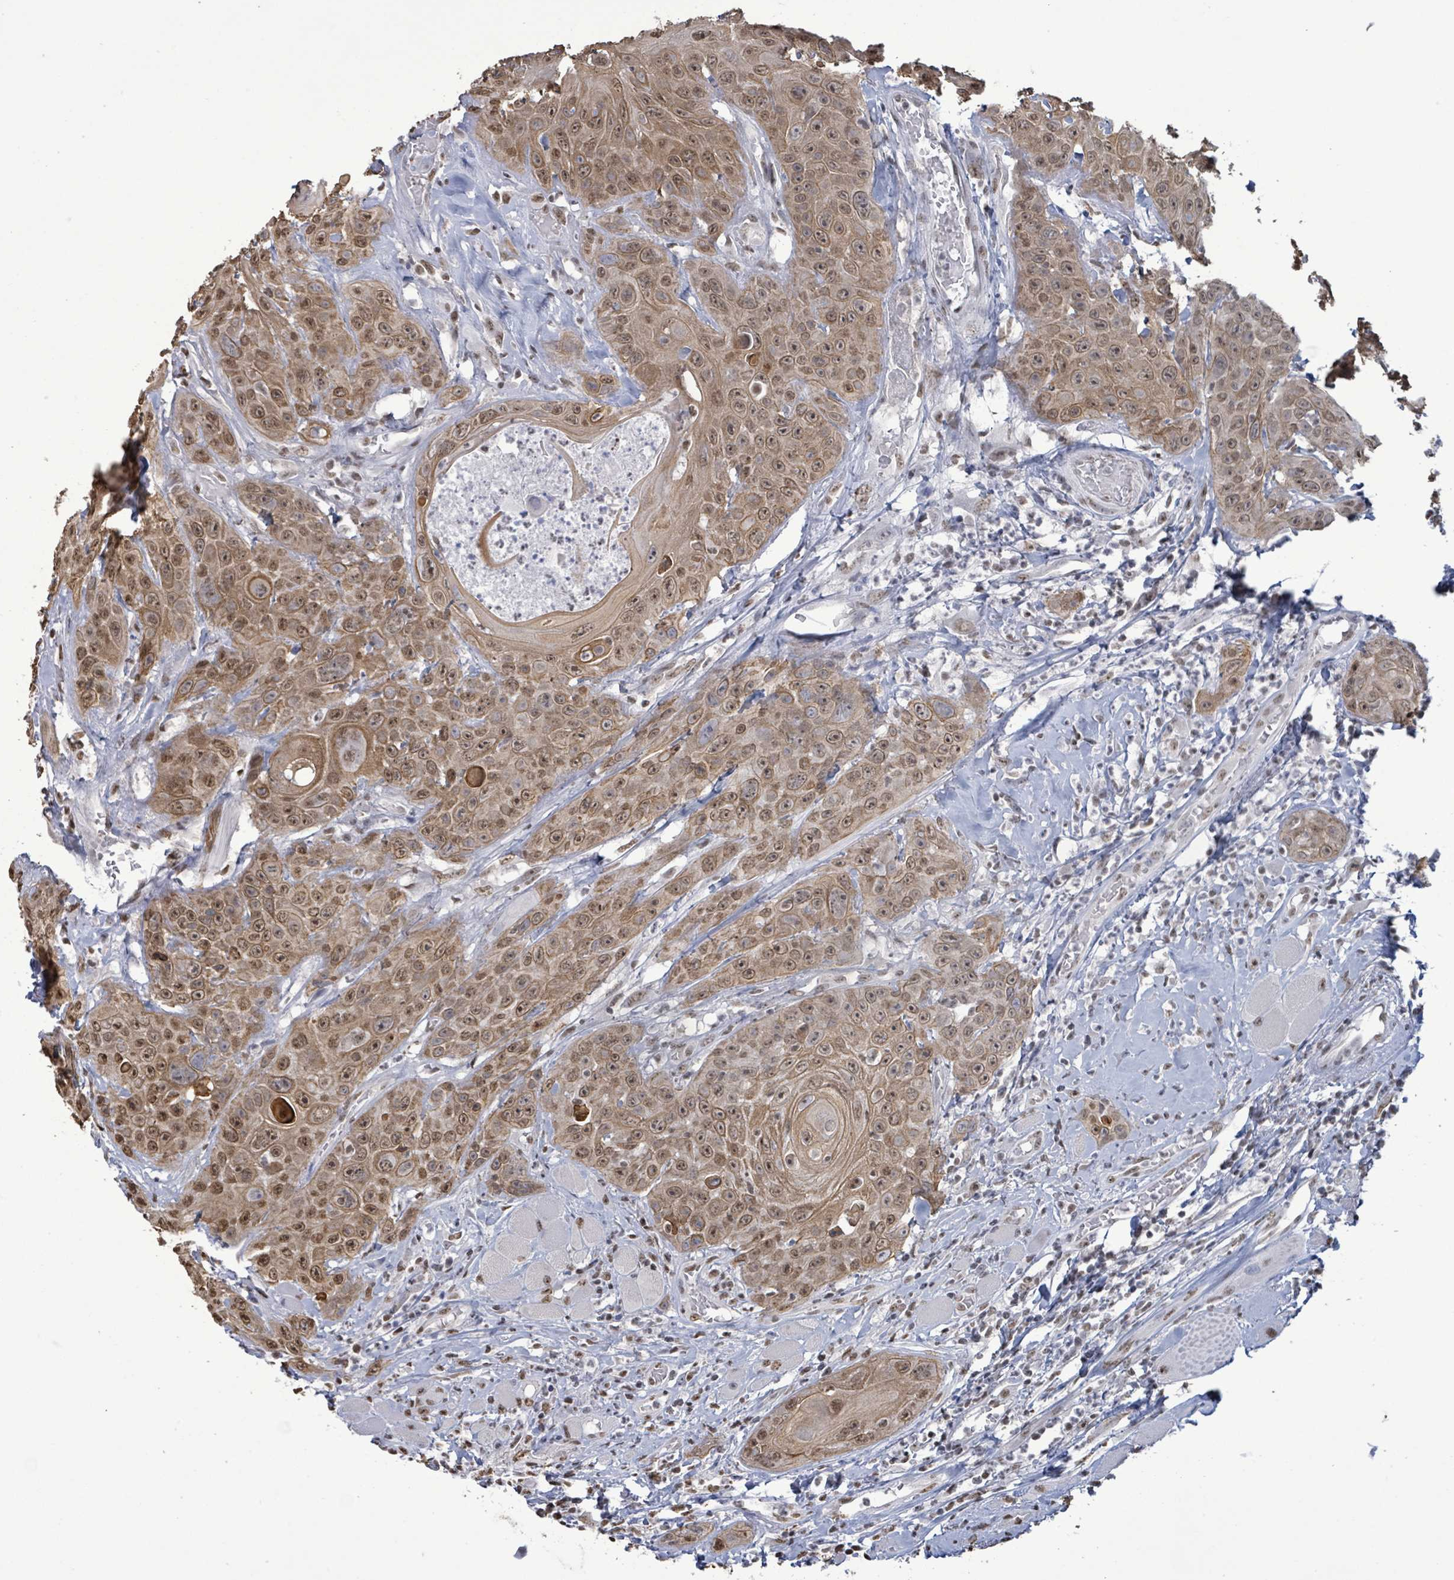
{"staining": {"intensity": "moderate", "quantity": ">75%", "location": "cytoplasmic/membranous,nuclear"}, "tissue": "head and neck cancer", "cell_type": "Tumor cells", "image_type": "cancer", "snomed": [{"axis": "morphology", "description": "Squamous cell carcinoma, NOS"}, {"axis": "topography", "description": "Head-Neck"}], "caption": "Human head and neck cancer (squamous cell carcinoma) stained for a protein (brown) displays moderate cytoplasmic/membranous and nuclear positive positivity in about >75% of tumor cells.", "gene": "SAMD14", "patient": {"sex": "female", "age": 59}}